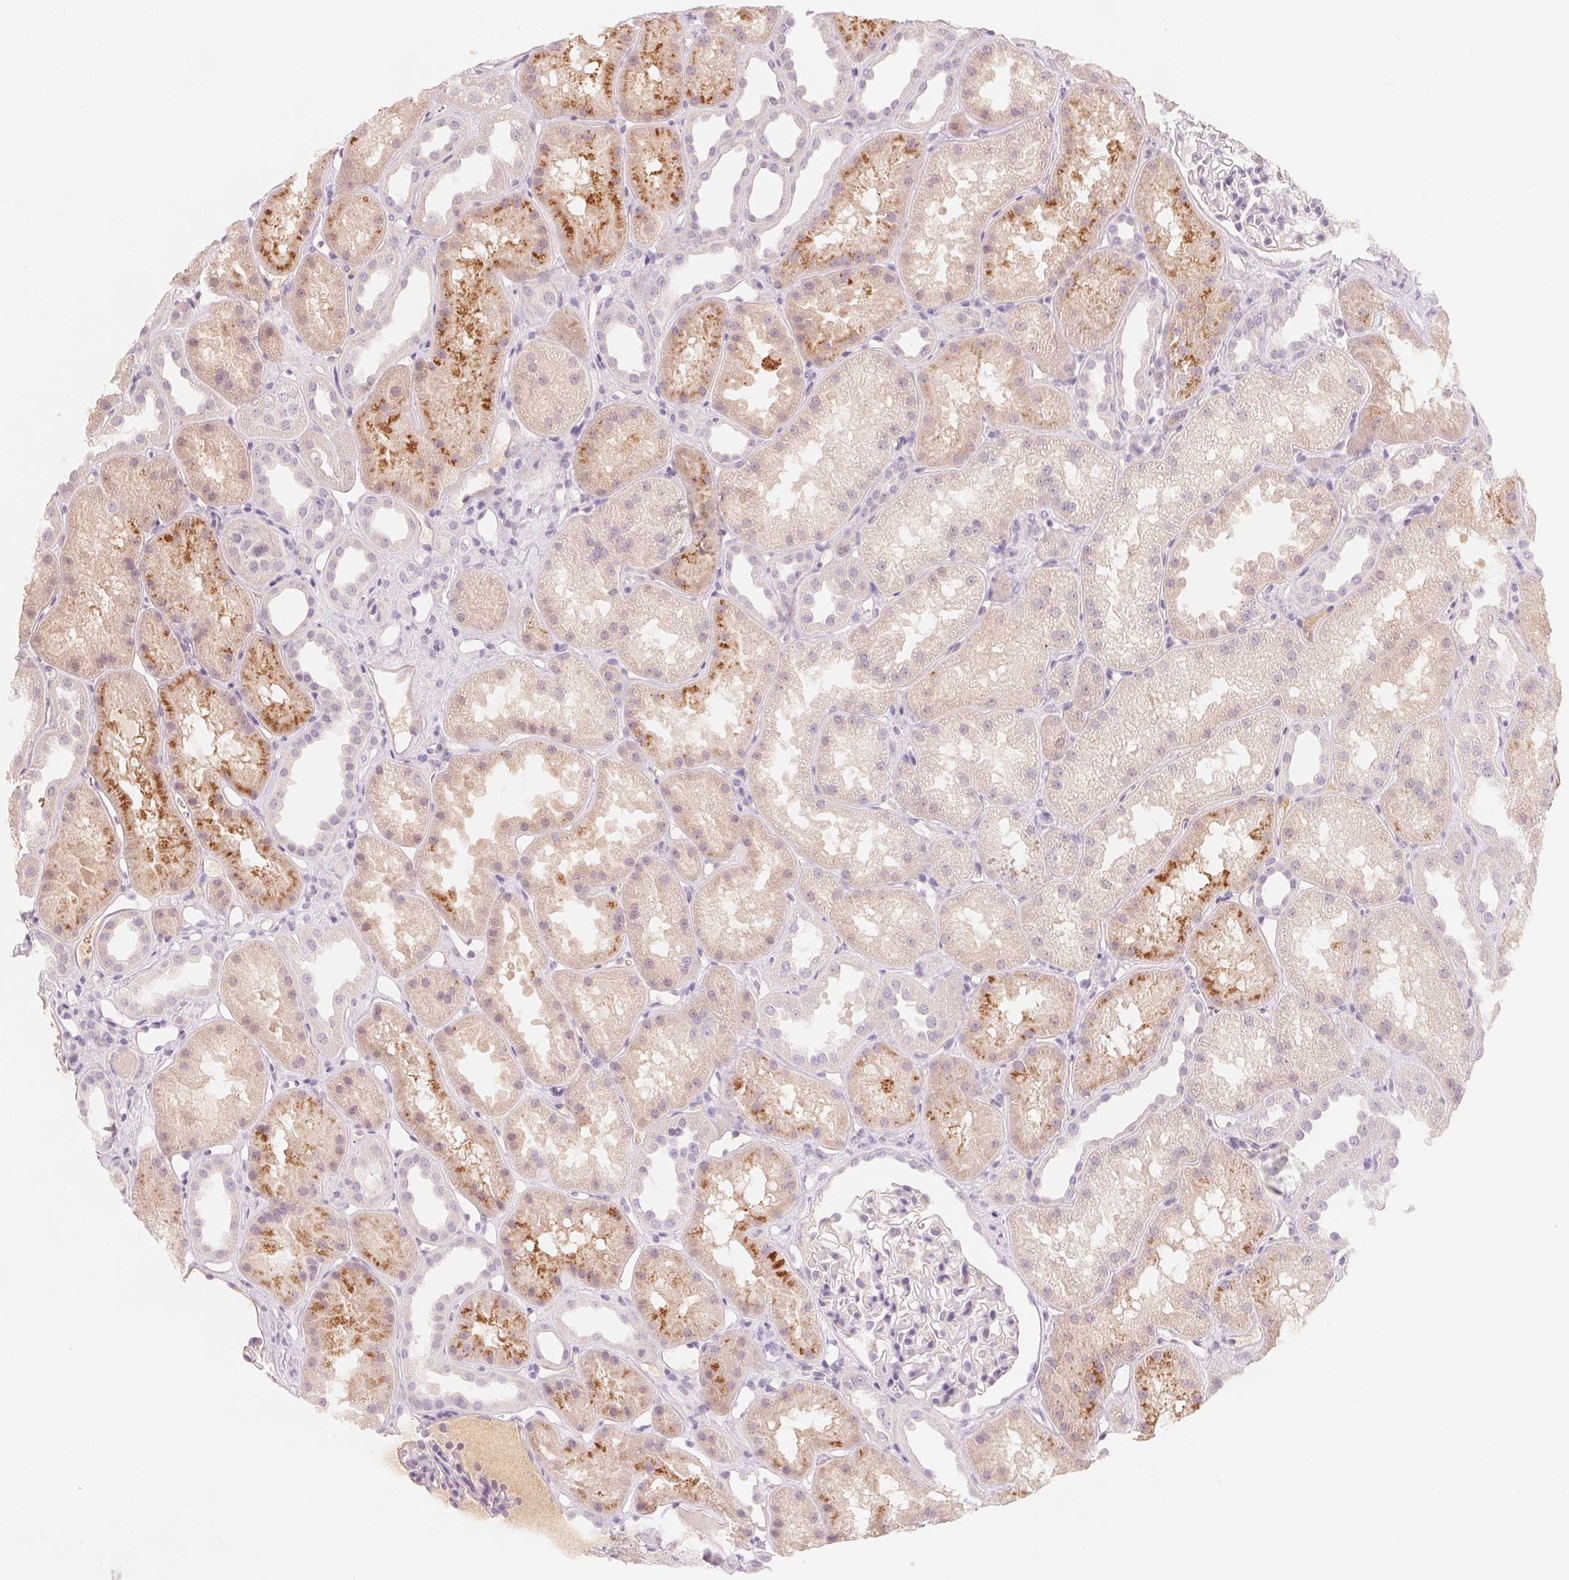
{"staining": {"intensity": "negative", "quantity": "none", "location": "none"}, "tissue": "kidney", "cell_type": "Cells in glomeruli", "image_type": "normal", "snomed": [{"axis": "morphology", "description": "Normal tissue, NOS"}, {"axis": "topography", "description": "Kidney"}], "caption": "Cells in glomeruli are negative for protein expression in benign human kidney. (DAB (3,3'-diaminobenzidine) immunohistochemistry (IHC) with hematoxylin counter stain).", "gene": "CFHR2", "patient": {"sex": "male", "age": 61}}